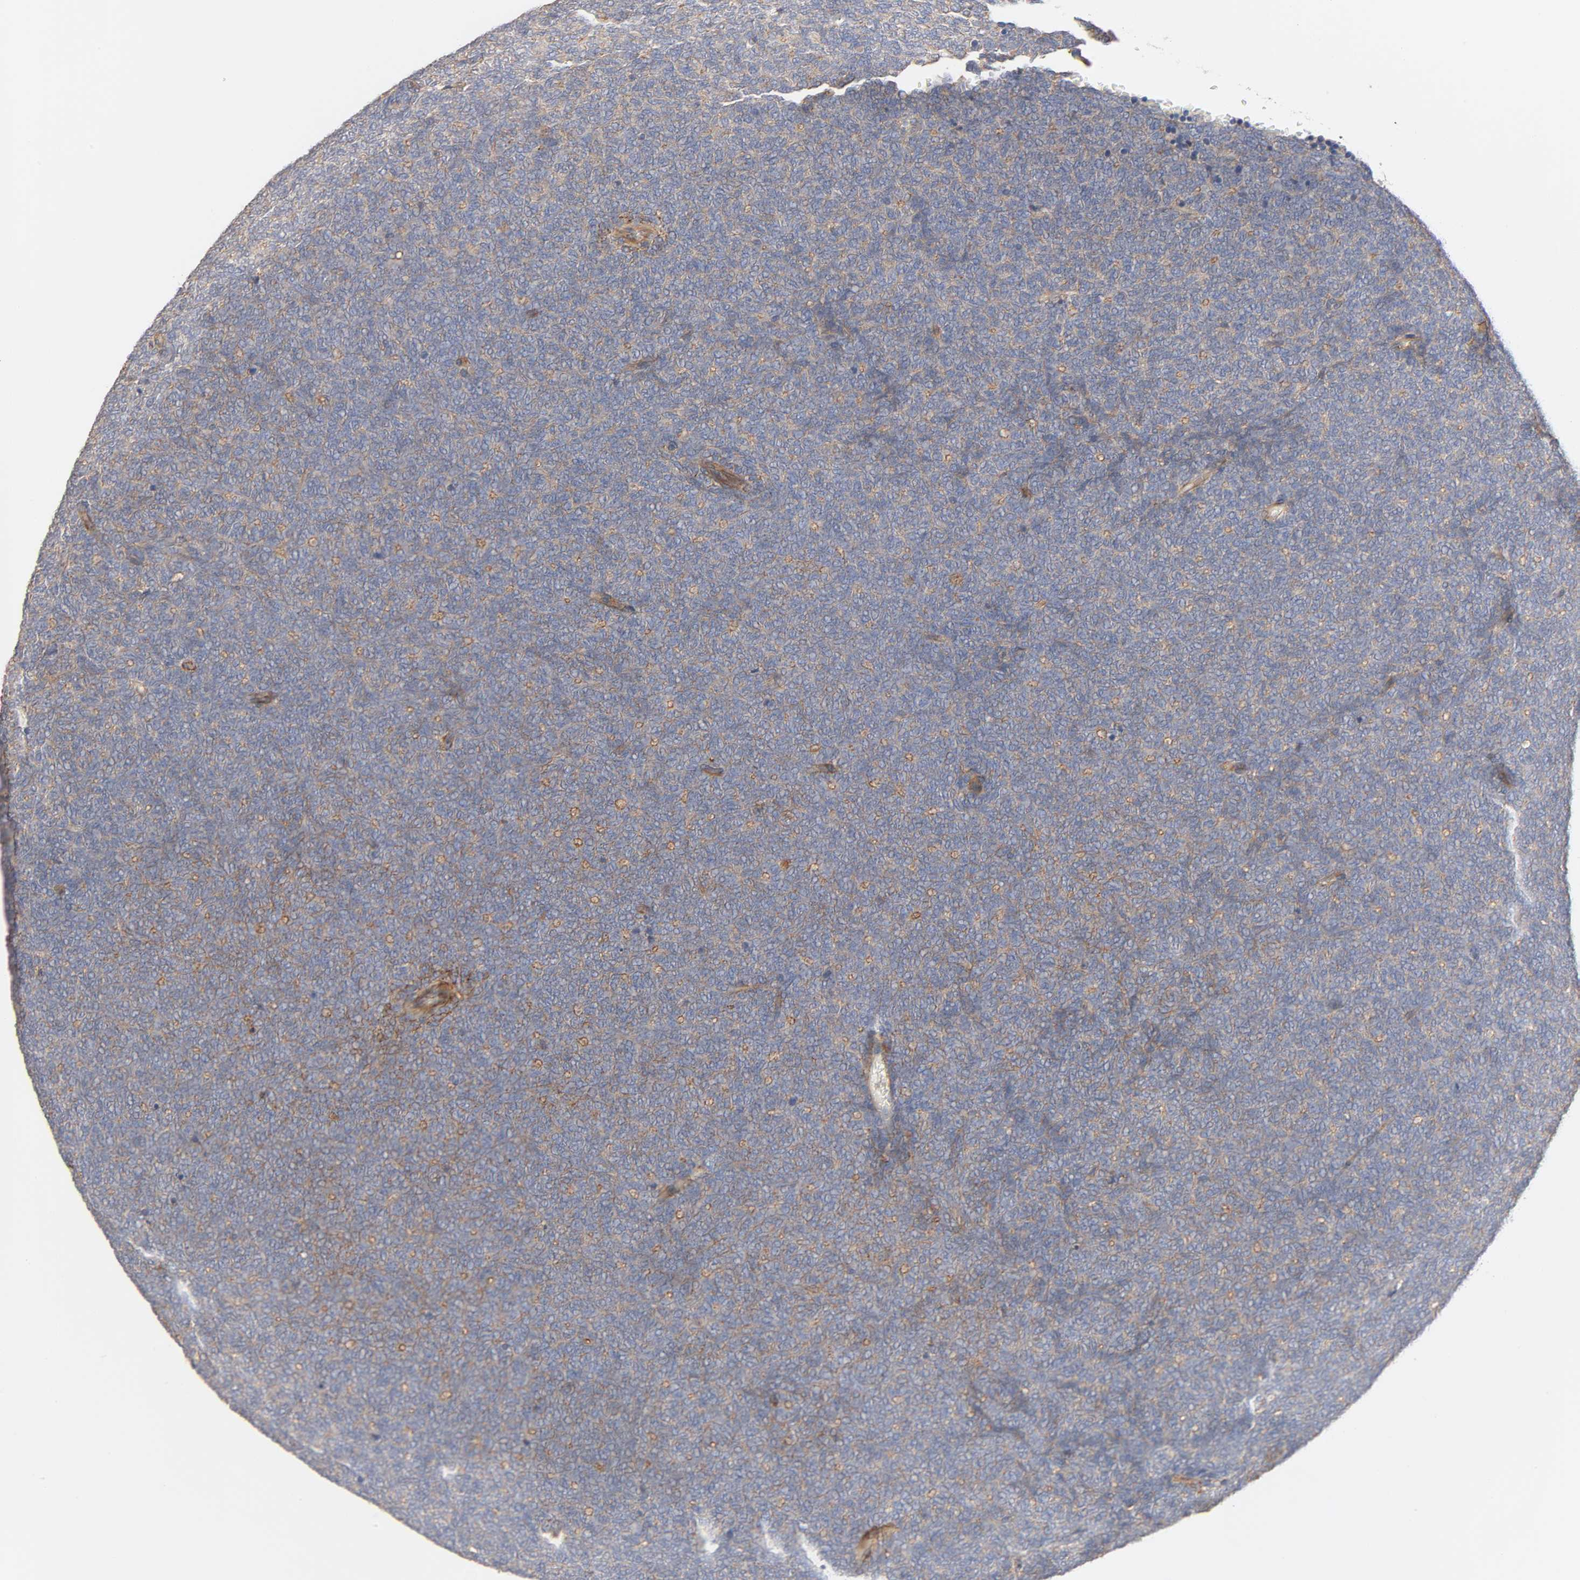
{"staining": {"intensity": "moderate", "quantity": "25%-75%", "location": "cytoplasmic/membranous"}, "tissue": "renal cancer", "cell_type": "Tumor cells", "image_type": "cancer", "snomed": [{"axis": "morphology", "description": "Neoplasm, malignant, NOS"}, {"axis": "topography", "description": "Kidney"}], "caption": "About 25%-75% of tumor cells in human renal cancer display moderate cytoplasmic/membranous protein expression as visualized by brown immunohistochemical staining.", "gene": "STRN3", "patient": {"sex": "male", "age": 28}}